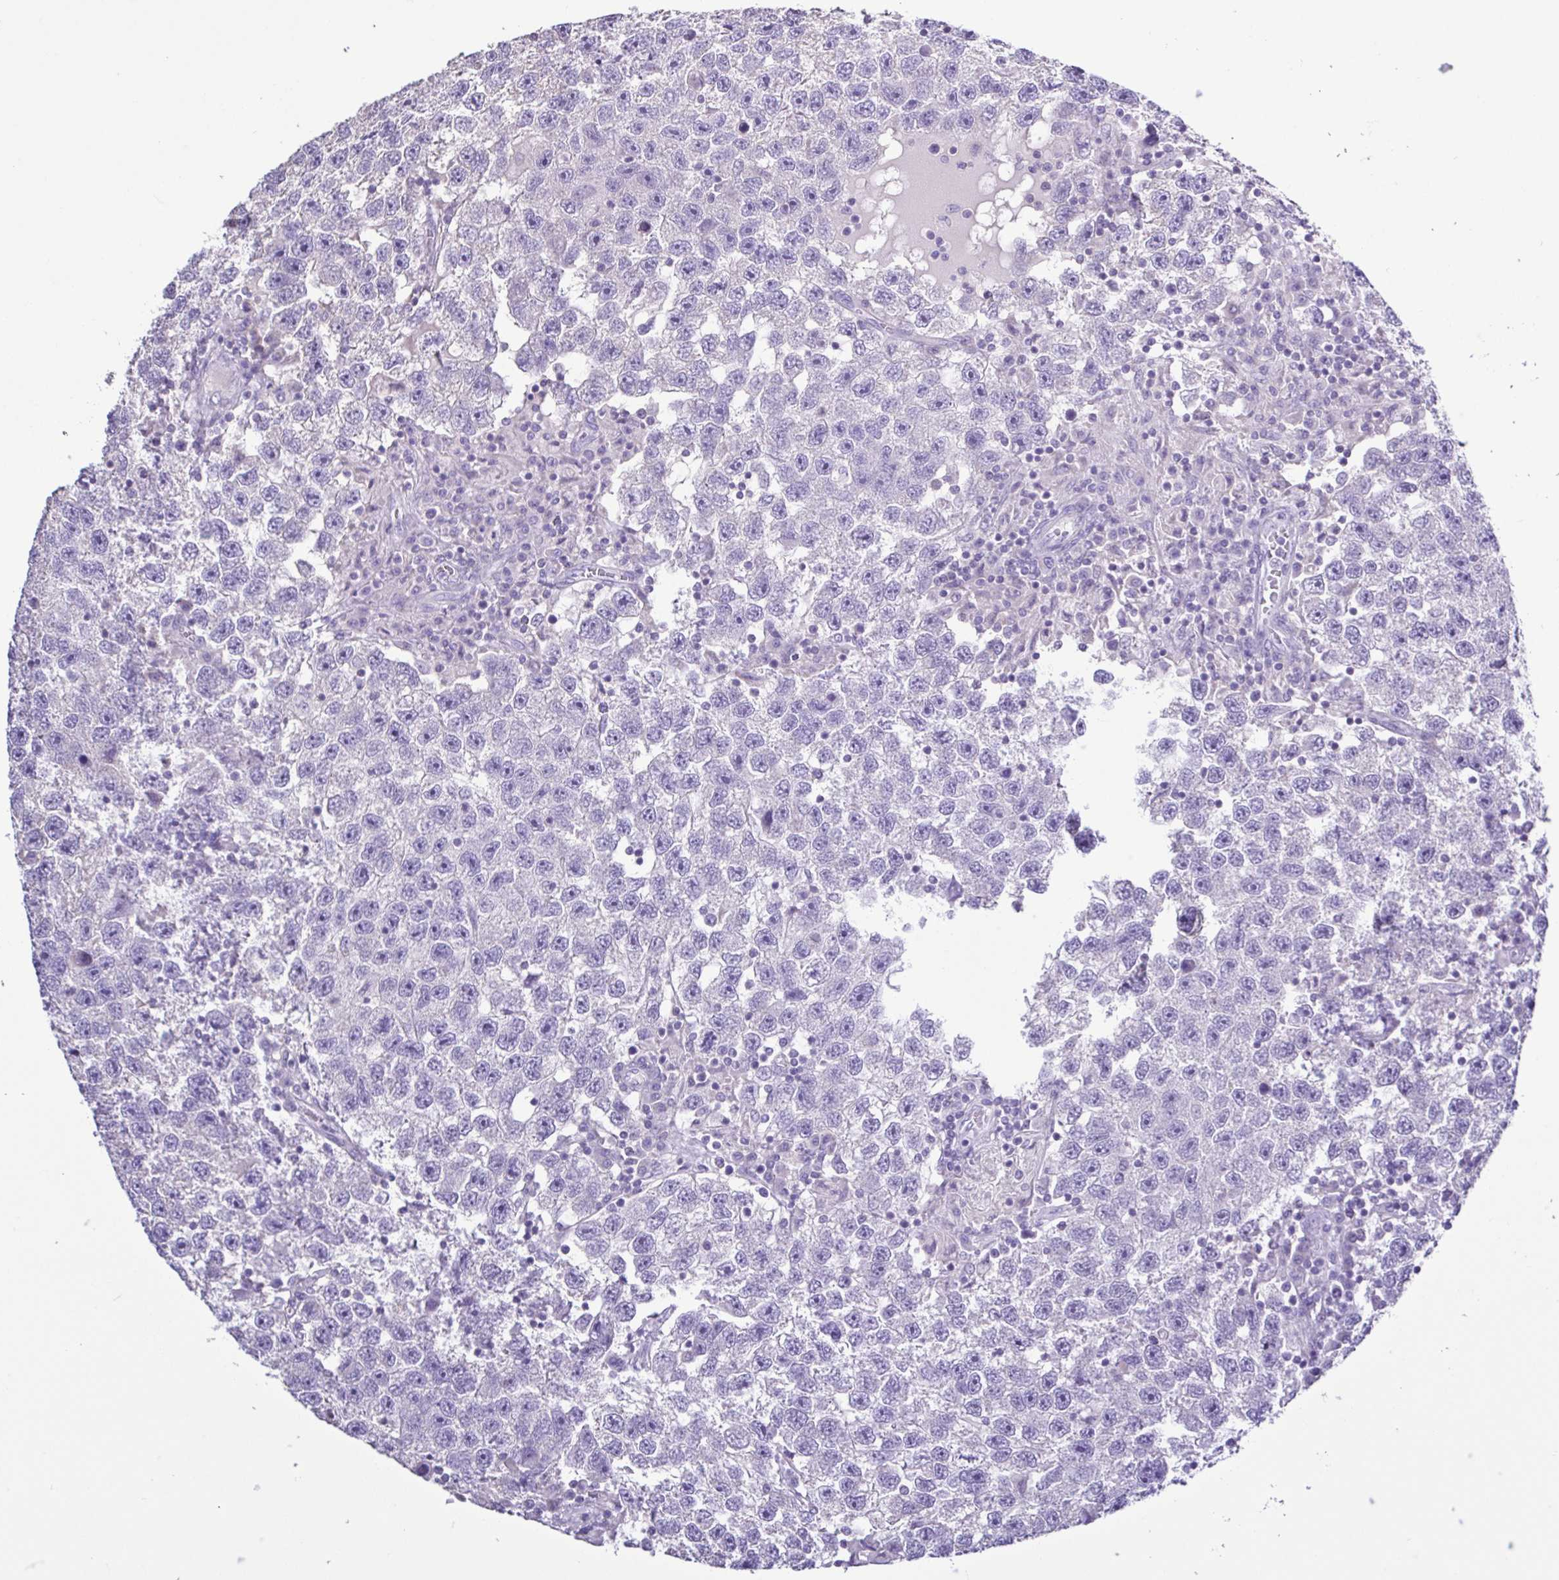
{"staining": {"intensity": "negative", "quantity": "none", "location": "none"}, "tissue": "testis cancer", "cell_type": "Tumor cells", "image_type": "cancer", "snomed": [{"axis": "morphology", "description": "Seminoma, NOS"}, {"axis": "topography", "description": "Testis"}], "caption": "Protein analysis of testis cancer displays no significant staining in tumor cells.", "gene": "PLA2G4E", "patient": {"sex": "male", "age": 26}}